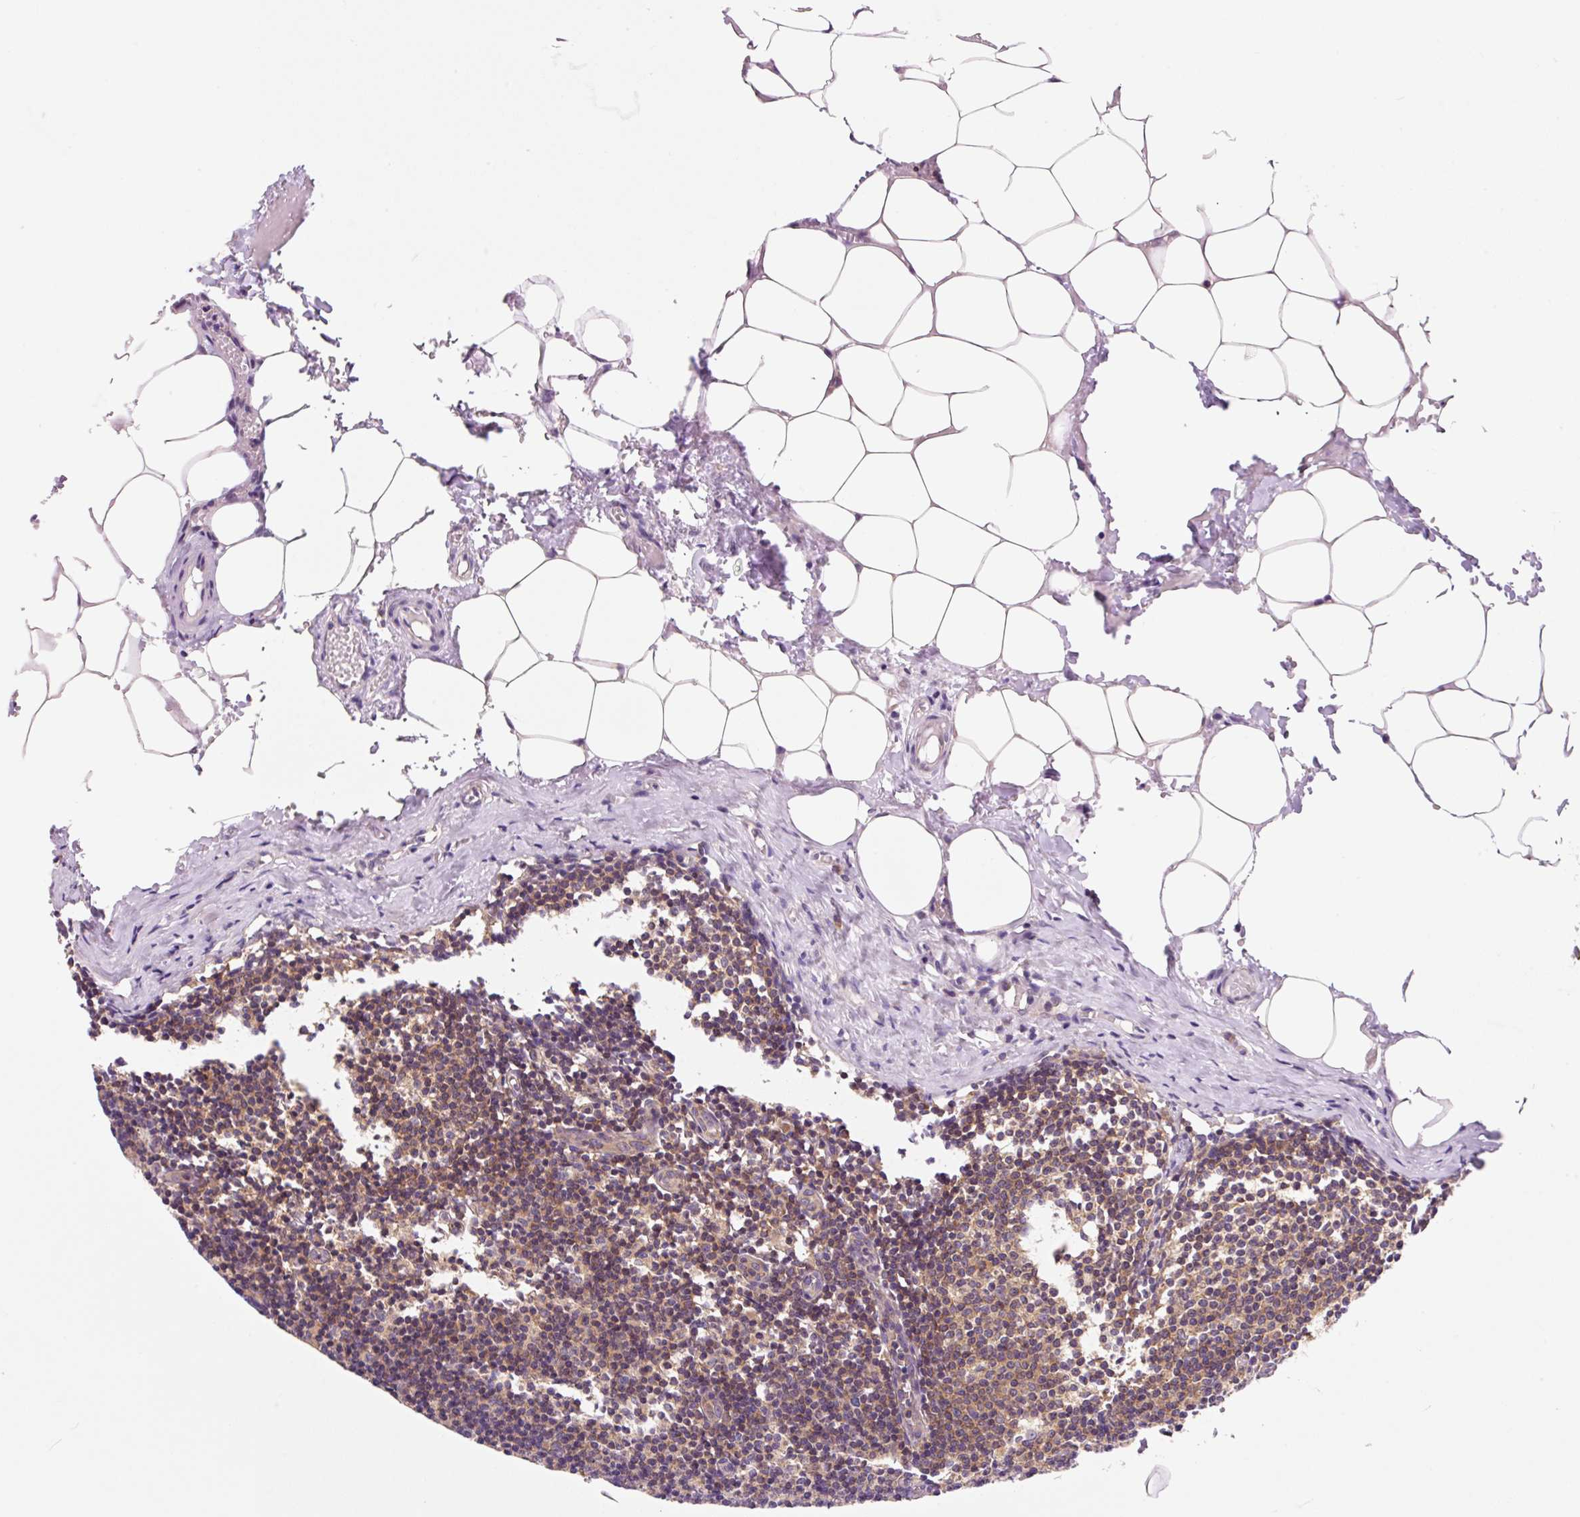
{"staining": {"intensity": "moderate", "quantity": ">75%", "location": "cytoplasmic/membranous"}, "tissue": "lymph node", "cell_type": "Germinal center cells", "image_type": "normal", "snomed": [{"axis": "morphology", "description": "Normal tissue, NOS"}, {"axis": "topography", "description": "Lymph node"}], "caption": "Lymph node stained with DAB IHC demonstrates medium levels of moderate cytoplasmic/membranous staining in approximately >75% of germinal center cells.", "gene": "VPS4A", "patient": {"sex": "male", "age": 49}}